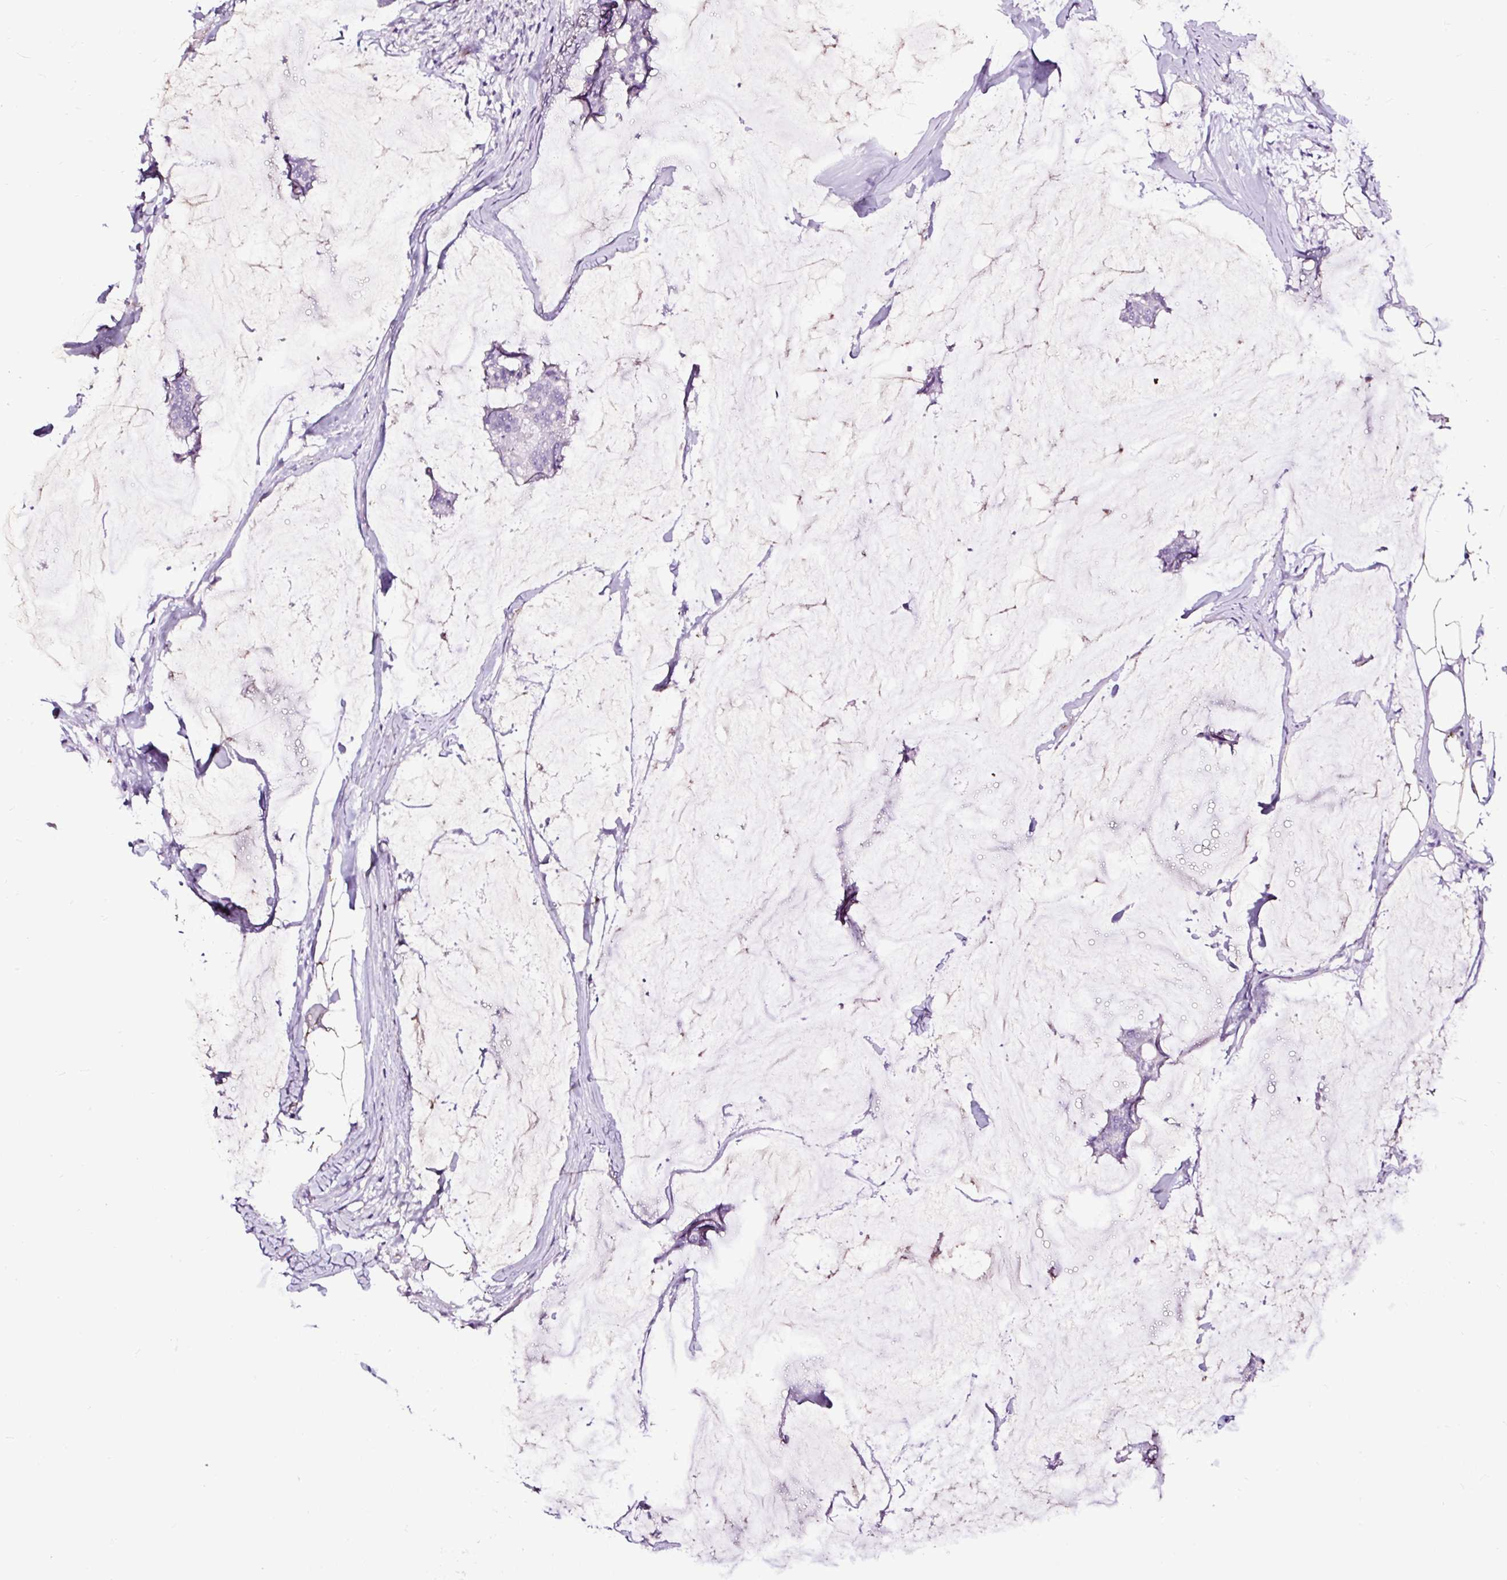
{"staining": {"intensity": "negative", "quantity": "none", "location": "none"}, "tissue": "breast cancer", "cell_type": "Tumor cells", "image_type": "cancer", "snomed": [{"axis": "morphology", "description": "Duct carcinoma"}, {"axis": "topography", "description": "Breast"}], "caption": "Protein analysis of breast cancer (infiltrating ductal carcinoma) displays no significant staining in tumor cells. Nuclei are stained in blue.", "gene": "SLC7A8", "patient": {"sex": "female", "age": 93}}